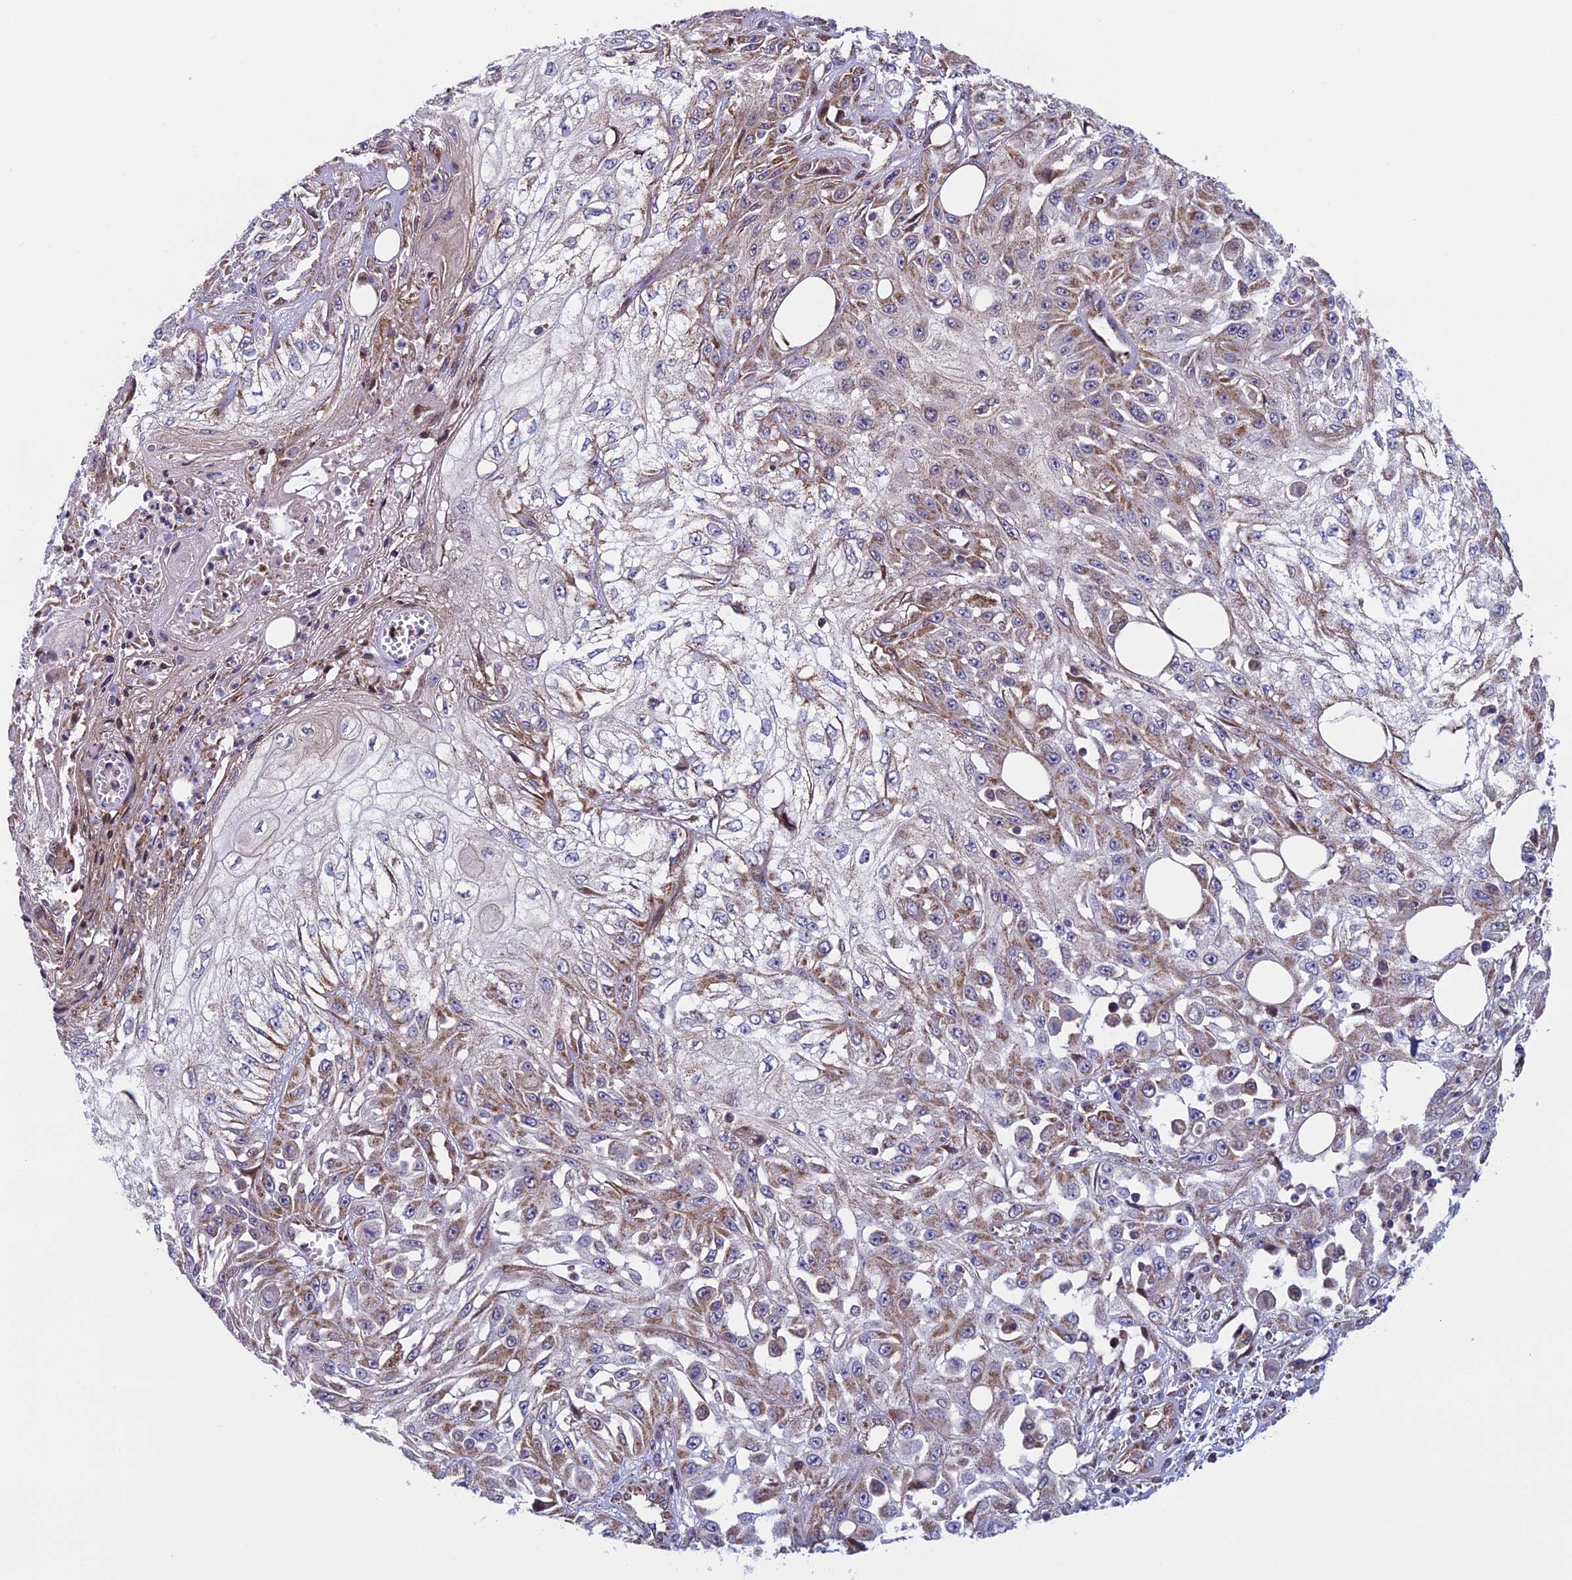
{"staining": {"intensity": "weak", "quantity": "25%-75%", "location": "cytoplasmic/membranous"}, "tissue": "skin cancer", "cell_type": "Tumor cells", "image_type": "cancer", "snomed": [{"axis": "morphology", "description": "Squamous cell carcinoma, NOS"}, {"axis": "morphology", "description": "Squamous cell carcinoma, metastatic, NOS"}, {"axis": "topography", "description": "Skin"}, {"axis": "topography", "description": "Lymph node"}], "caption": "DAB immunohistochemical staining of skin metastatic squamous cell carcinoma shows weak cytoplasmic/membranous protein positivity in about 25%-75% of tumor cells. (Brightfield microscopy of DAB IHC at high magnification).", "gene": "CCDC8", "patient": {"sex": "male", "age": 75}}